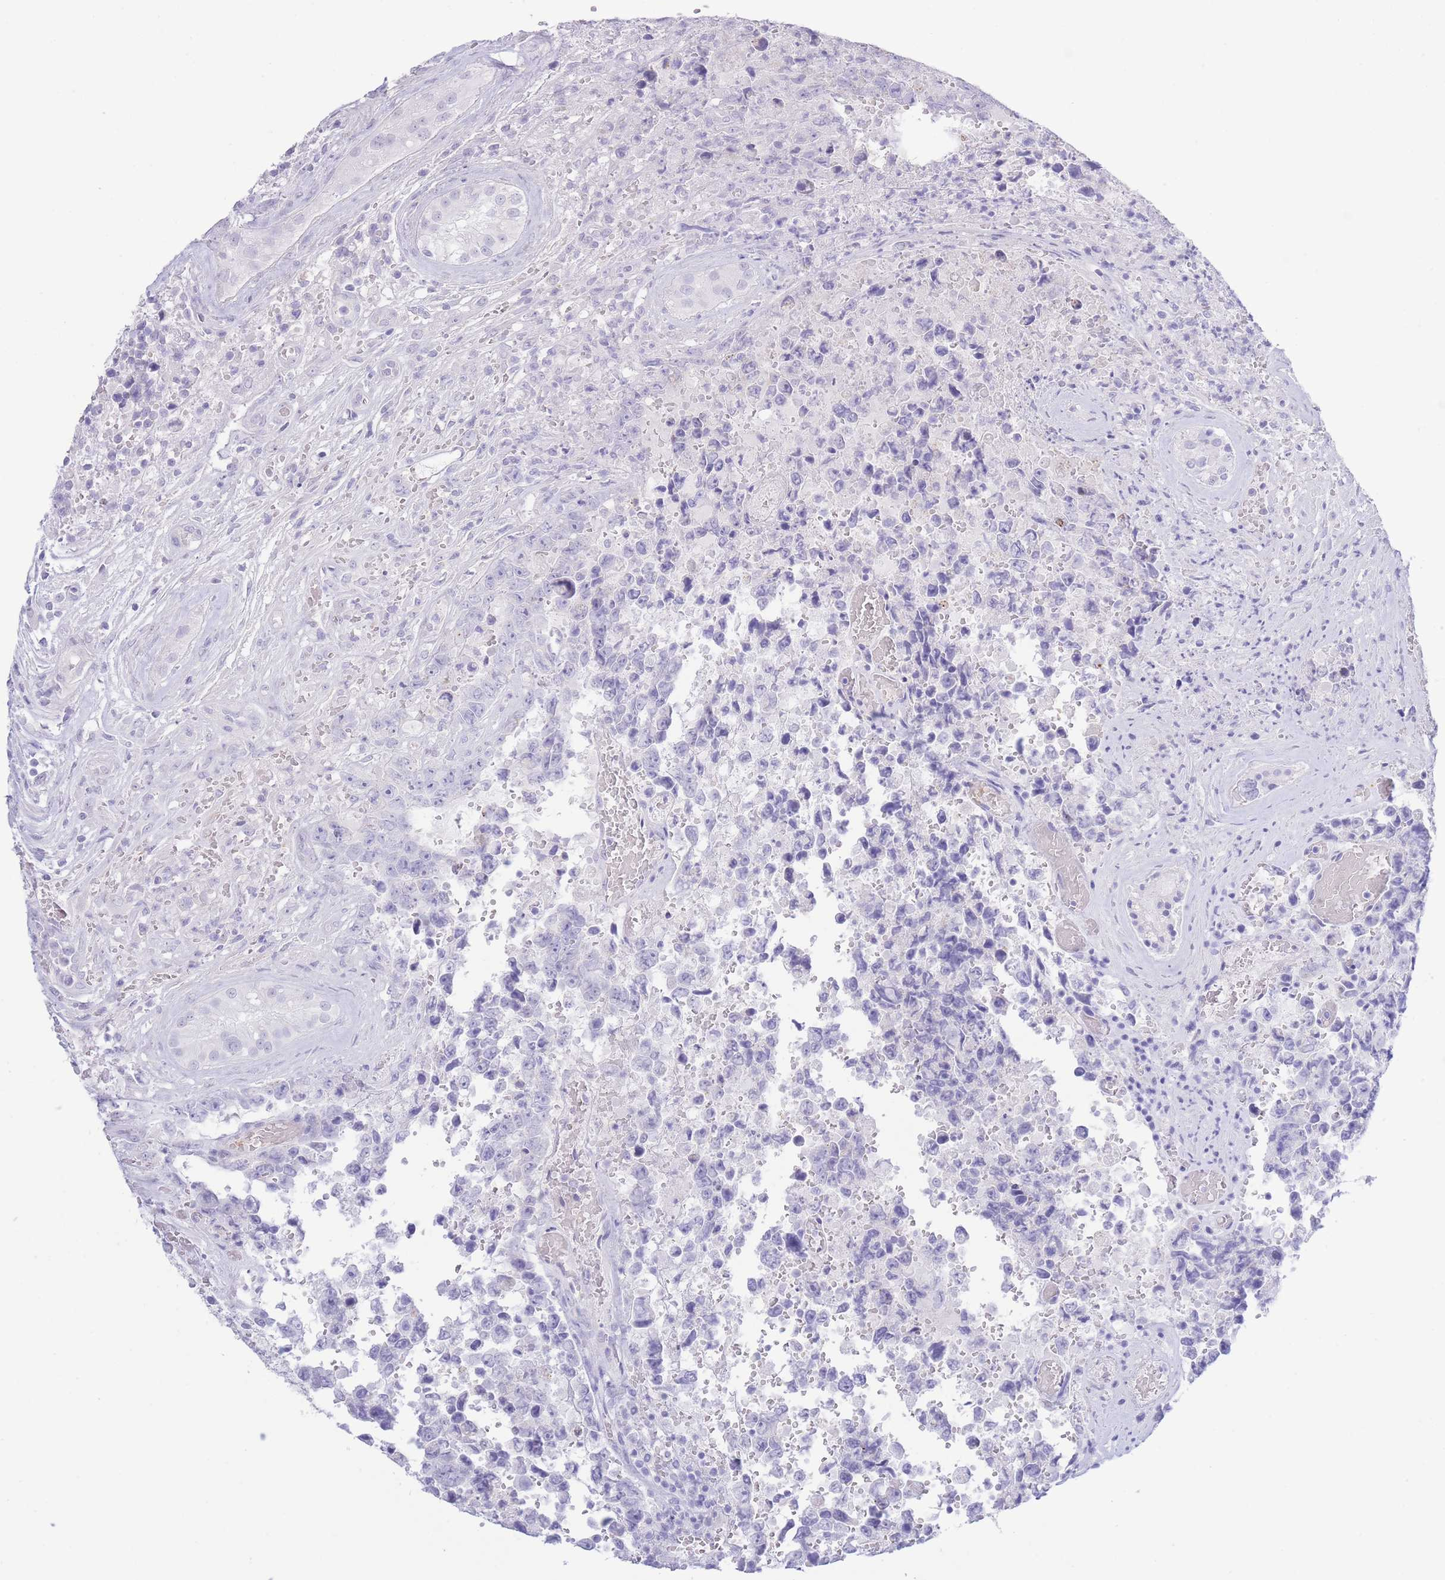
{"staining": {"intensity": "negative", "quantity": "none", "location": "none"}, "tissue": "testis cancer", "cell_type": "Tumor cells", "image_type": "cancer", "snomed": [{"axis": "morphology", "description": "Normal tissue, NOS"}, {"axis": "morphology", "description": "Carcinoma, Embryonal, NOS"}, {"axis": "topography", "description": "Testis"}, {"axis": "topography", "description": "Epididymis"}], "caption": "High power microscopy image of an immunohistochemistry micrograph of testis cancer, revealing no significant staining in tumor cells.", "gene": "PKLR", "patient": {"sex": "male", "age": 25}}